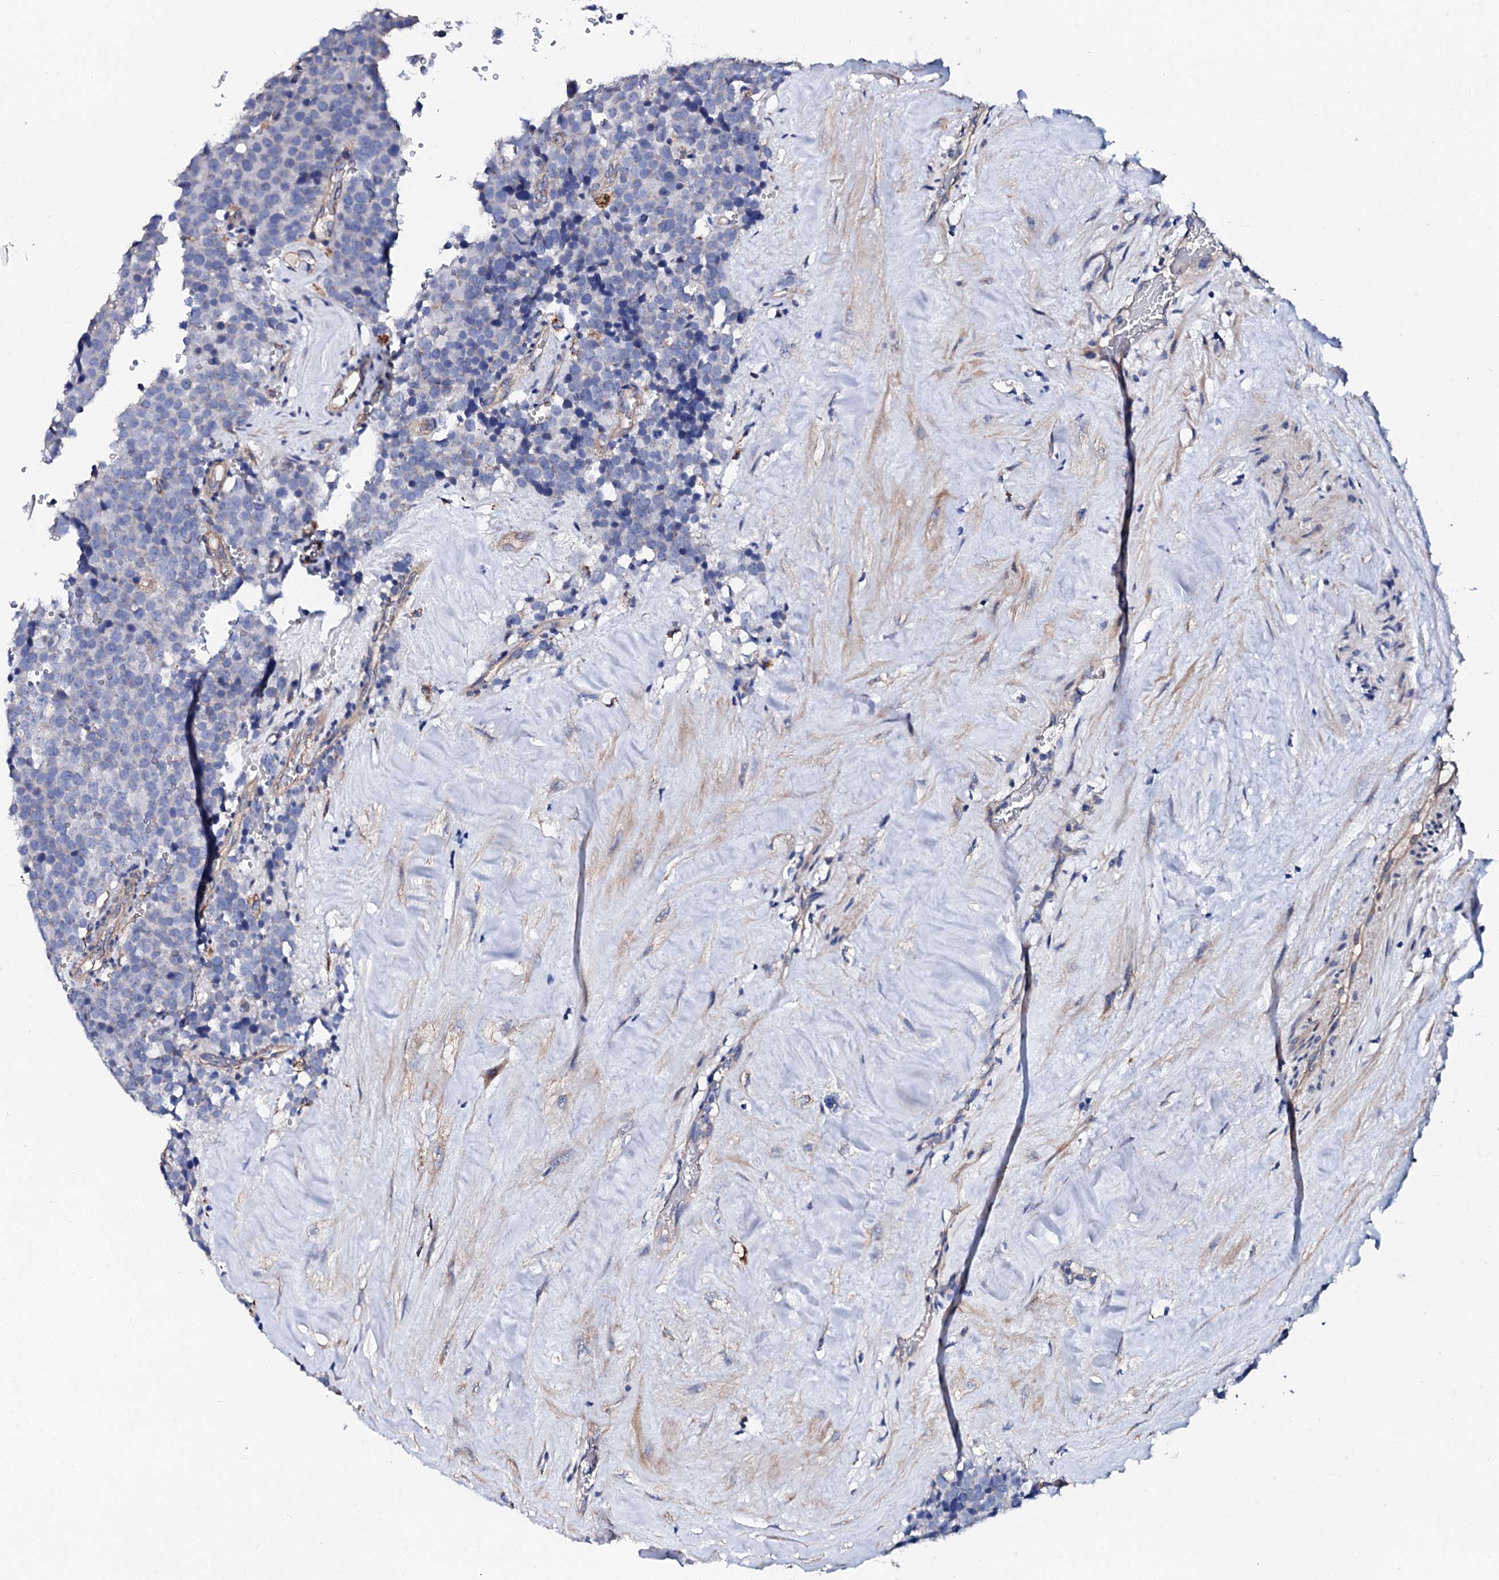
{"staining": {"intensity": "negative", "quantity": "none", "location": "none"}, "tissue": "testis cancer", "cell_type": "Tumor cells", "image_type": "cancer", "snomed": [{"axis": "morphology", "description": "Seminoma, NOS"}, {"axis": "topography", "description": "Testis"}], "caption": "An immunohistochemistry micrograph of seminoma (testis) is shown. There is no staining in tumor cells of seminoma (testis). (DAB IHC visualized using brightfield microscopy, high magnification).", "gene": "KLHL32", "patient": {"sex": "male", "age": 71}}